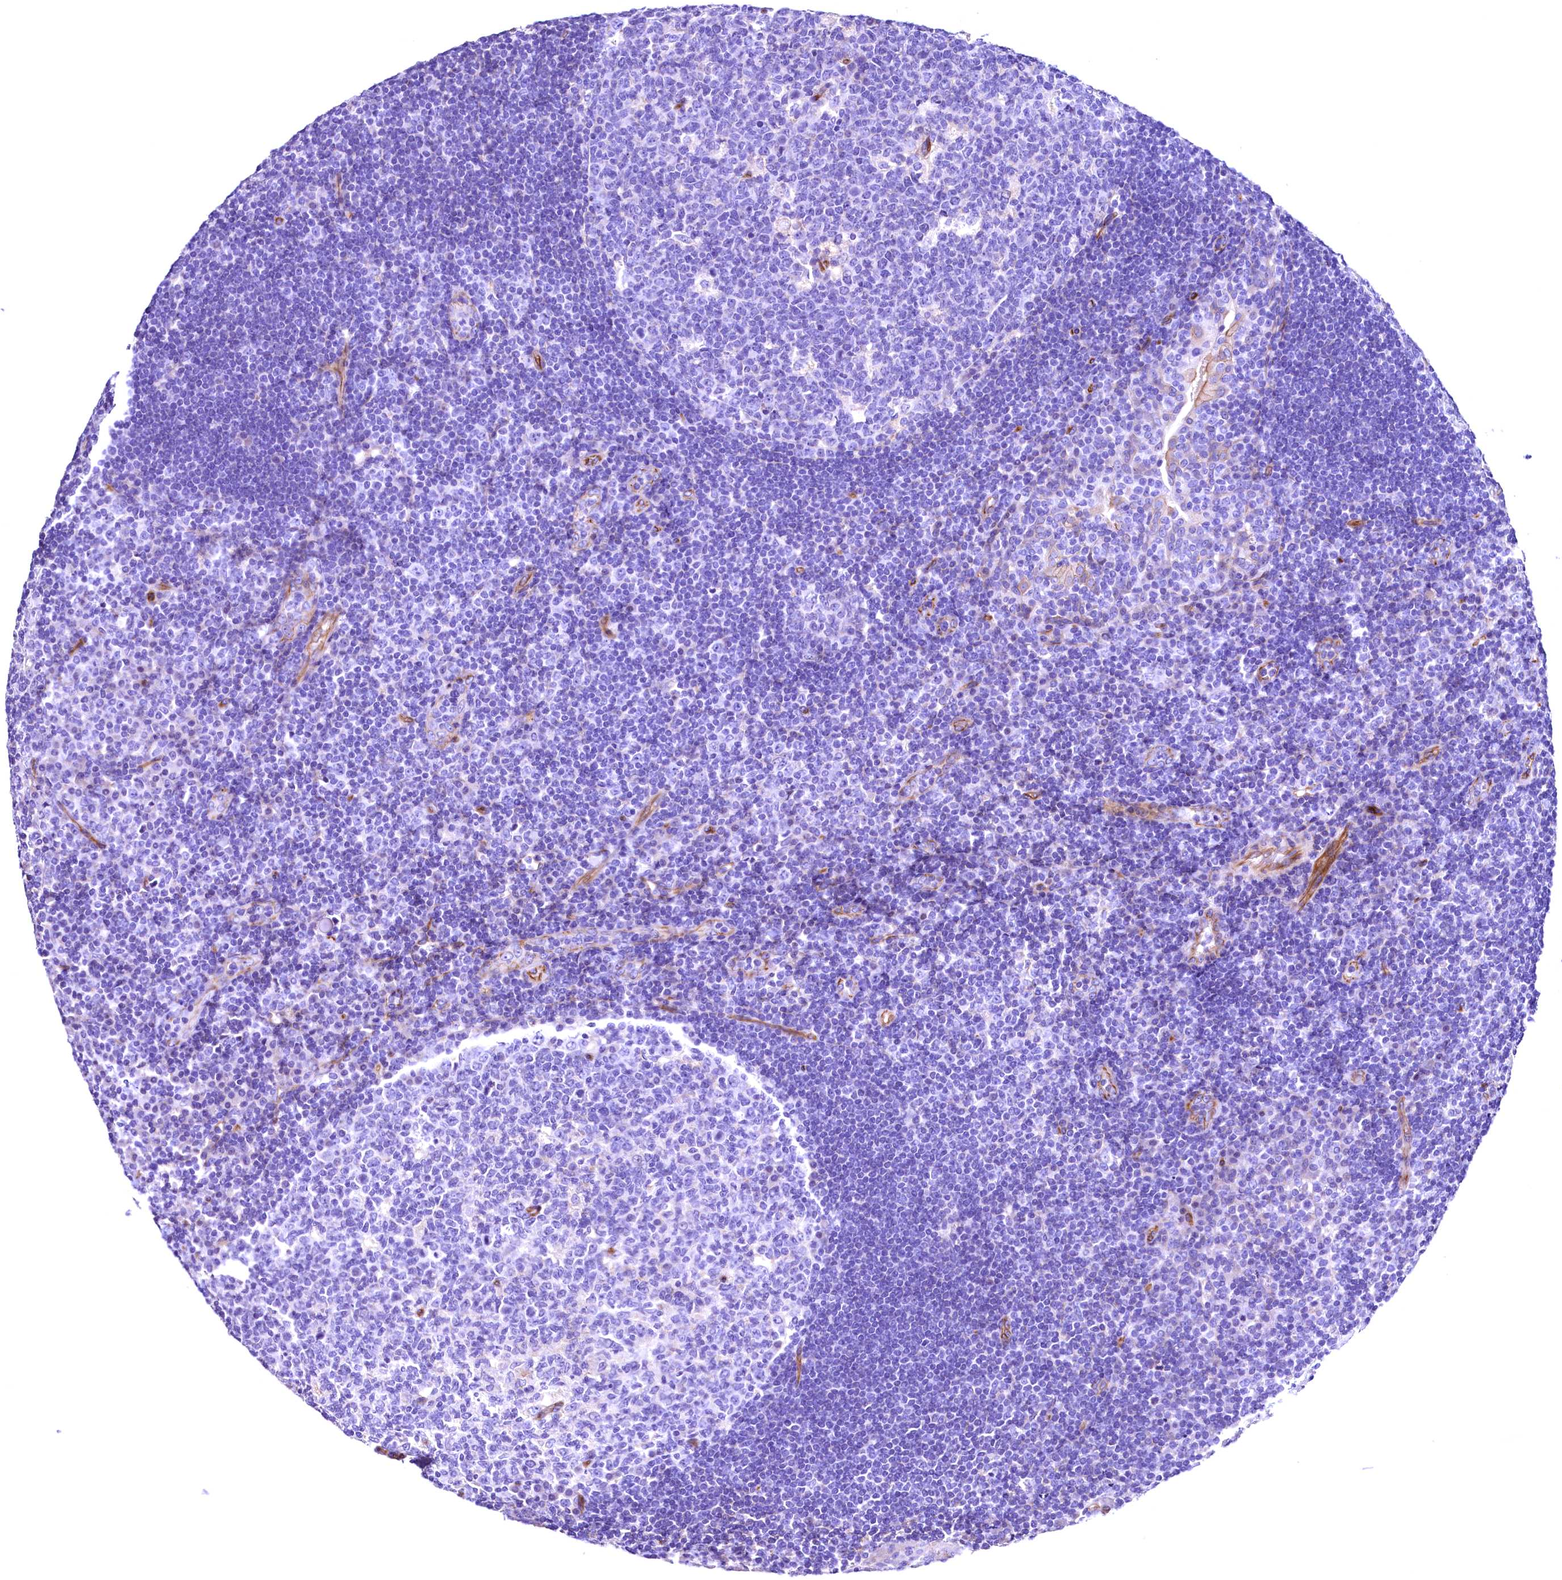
{"staining": {"intensity": "negative", "quantity": "none", "location": "none"}, "tissue": "tonsil", "cell_type": "Germinal center cells", "image_type": "normal", "snomed": [{"axis": "morphology", "description": "Normal tissue, NOS"}, {"axis": "topography", "description": "Tonsil"}], "caption": "Immunohistochemical staining of benign tonsil exhibits no significant positivity in germinal center cells. (Brightfield microscopy of DAB (3,3'-diaminobenzidine) immunohistochemistry at high magnification).", "gene": "SLF1", "patient": {"sex": "female", "age": 40}}